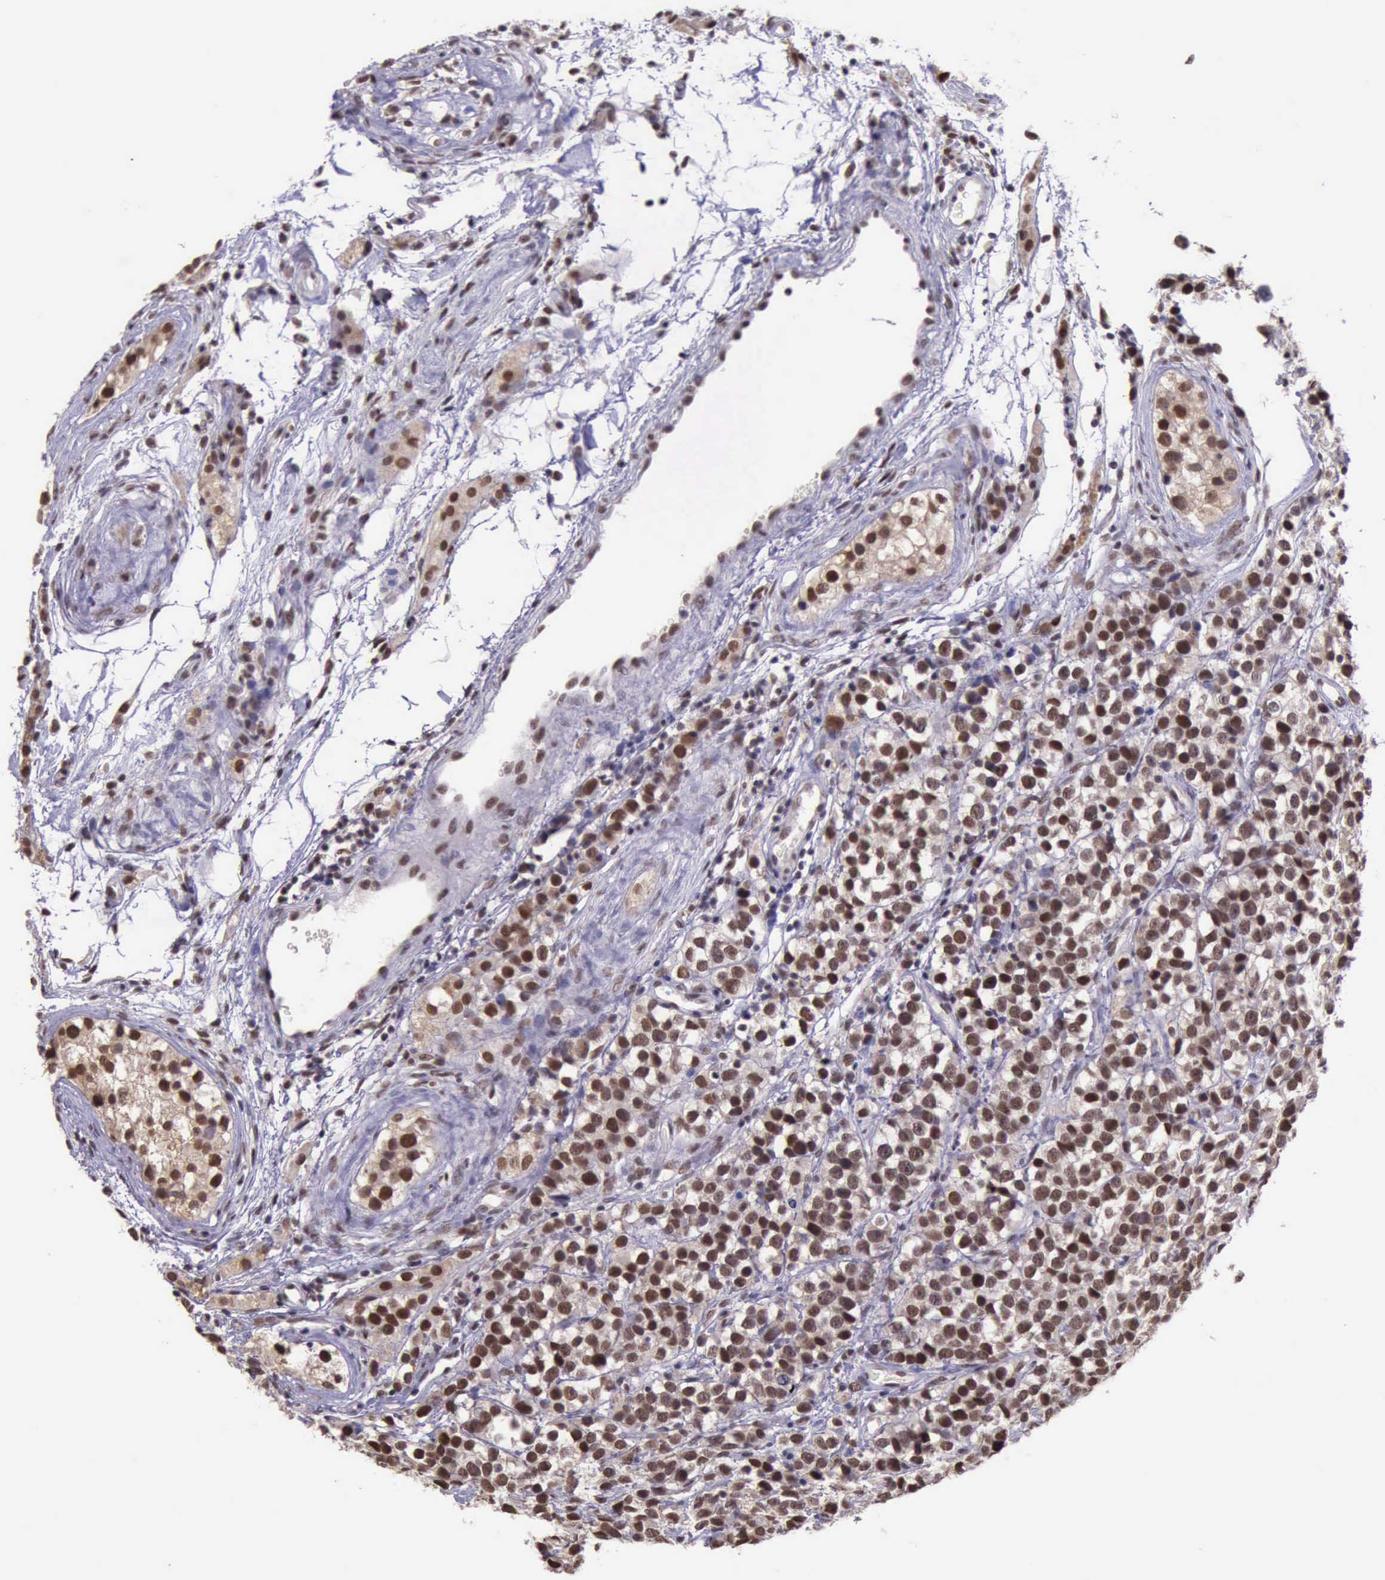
{"staining": {"intensity": "strong", "quantity": ">75%", "location": "nuclear"}, "tissue": "testis cancer", "cell_type": "Tumor cells", "image_type": "cancer", "snomed": [{"axis": "morphology", "description": "Seminoma, NOS"}, {"axis": "topography", "description": "Testis"}], "caption": "Immunohistochemical staining of testis cancer (seminoma) exhibits strong nuclear protein staining in about >75% of tumor cells.", "gene": "PRPF39", "patient": {"sex": "male", "age": 25}}